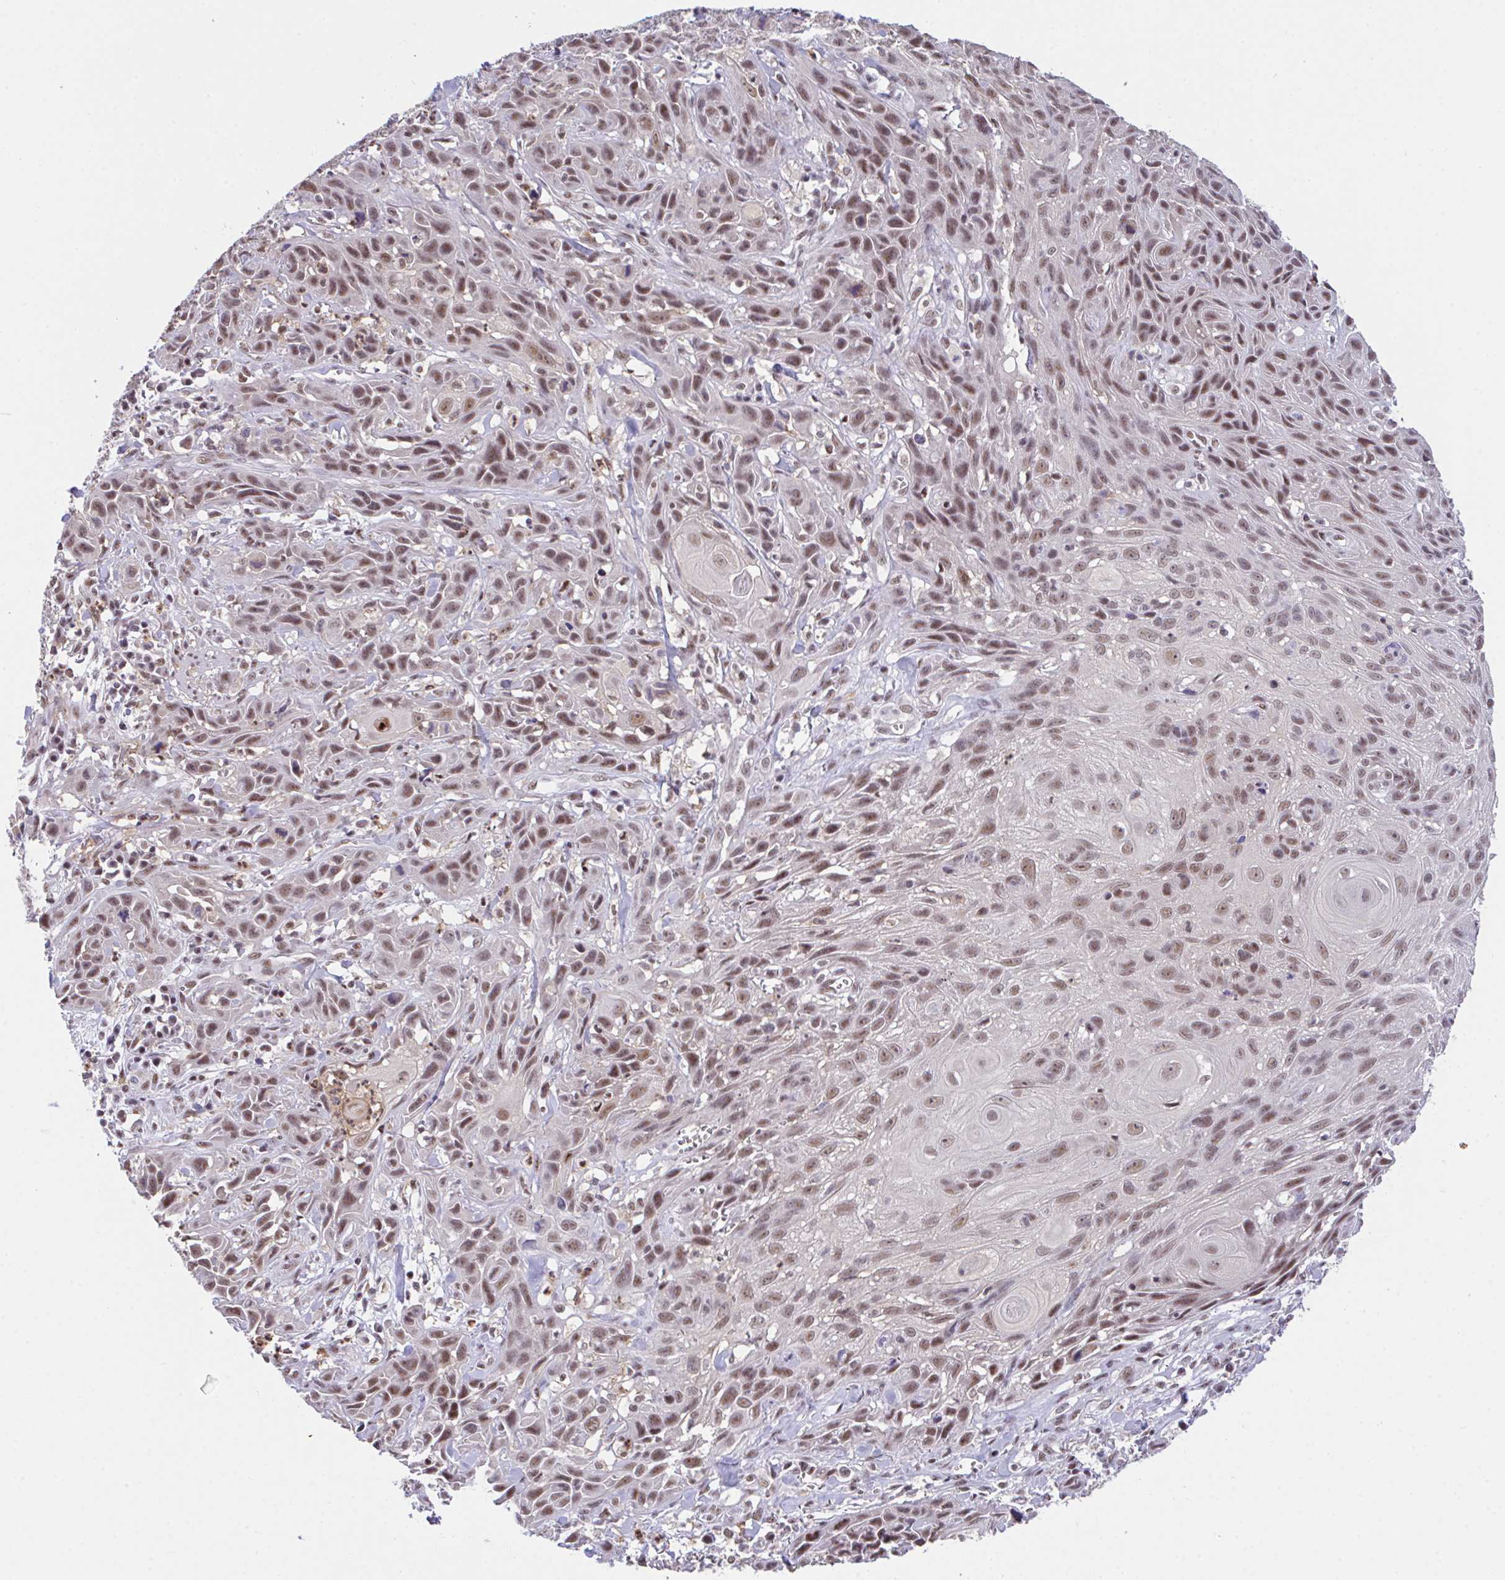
{"staining": {"intensity": "moderate", "quantity": ">75%", "location": "nuclear"}, "tissue": "skin cancer", "cell_type": "Tumor cells", "image_type": "cancer", "snomed": [{"axis": "morphology", "description": "Squamous cell carcinoma, NOS"}, {"axis": "topography", "description": "Skin"}, {"axis": "topography", "description": "Vulva"}], "caption": "Protein staining displays moderate nuclear staining in about >75% of tumor cells in skin cancer.", "gene": "OR6K3", "patient": {"sex": "female", "age": 83}}